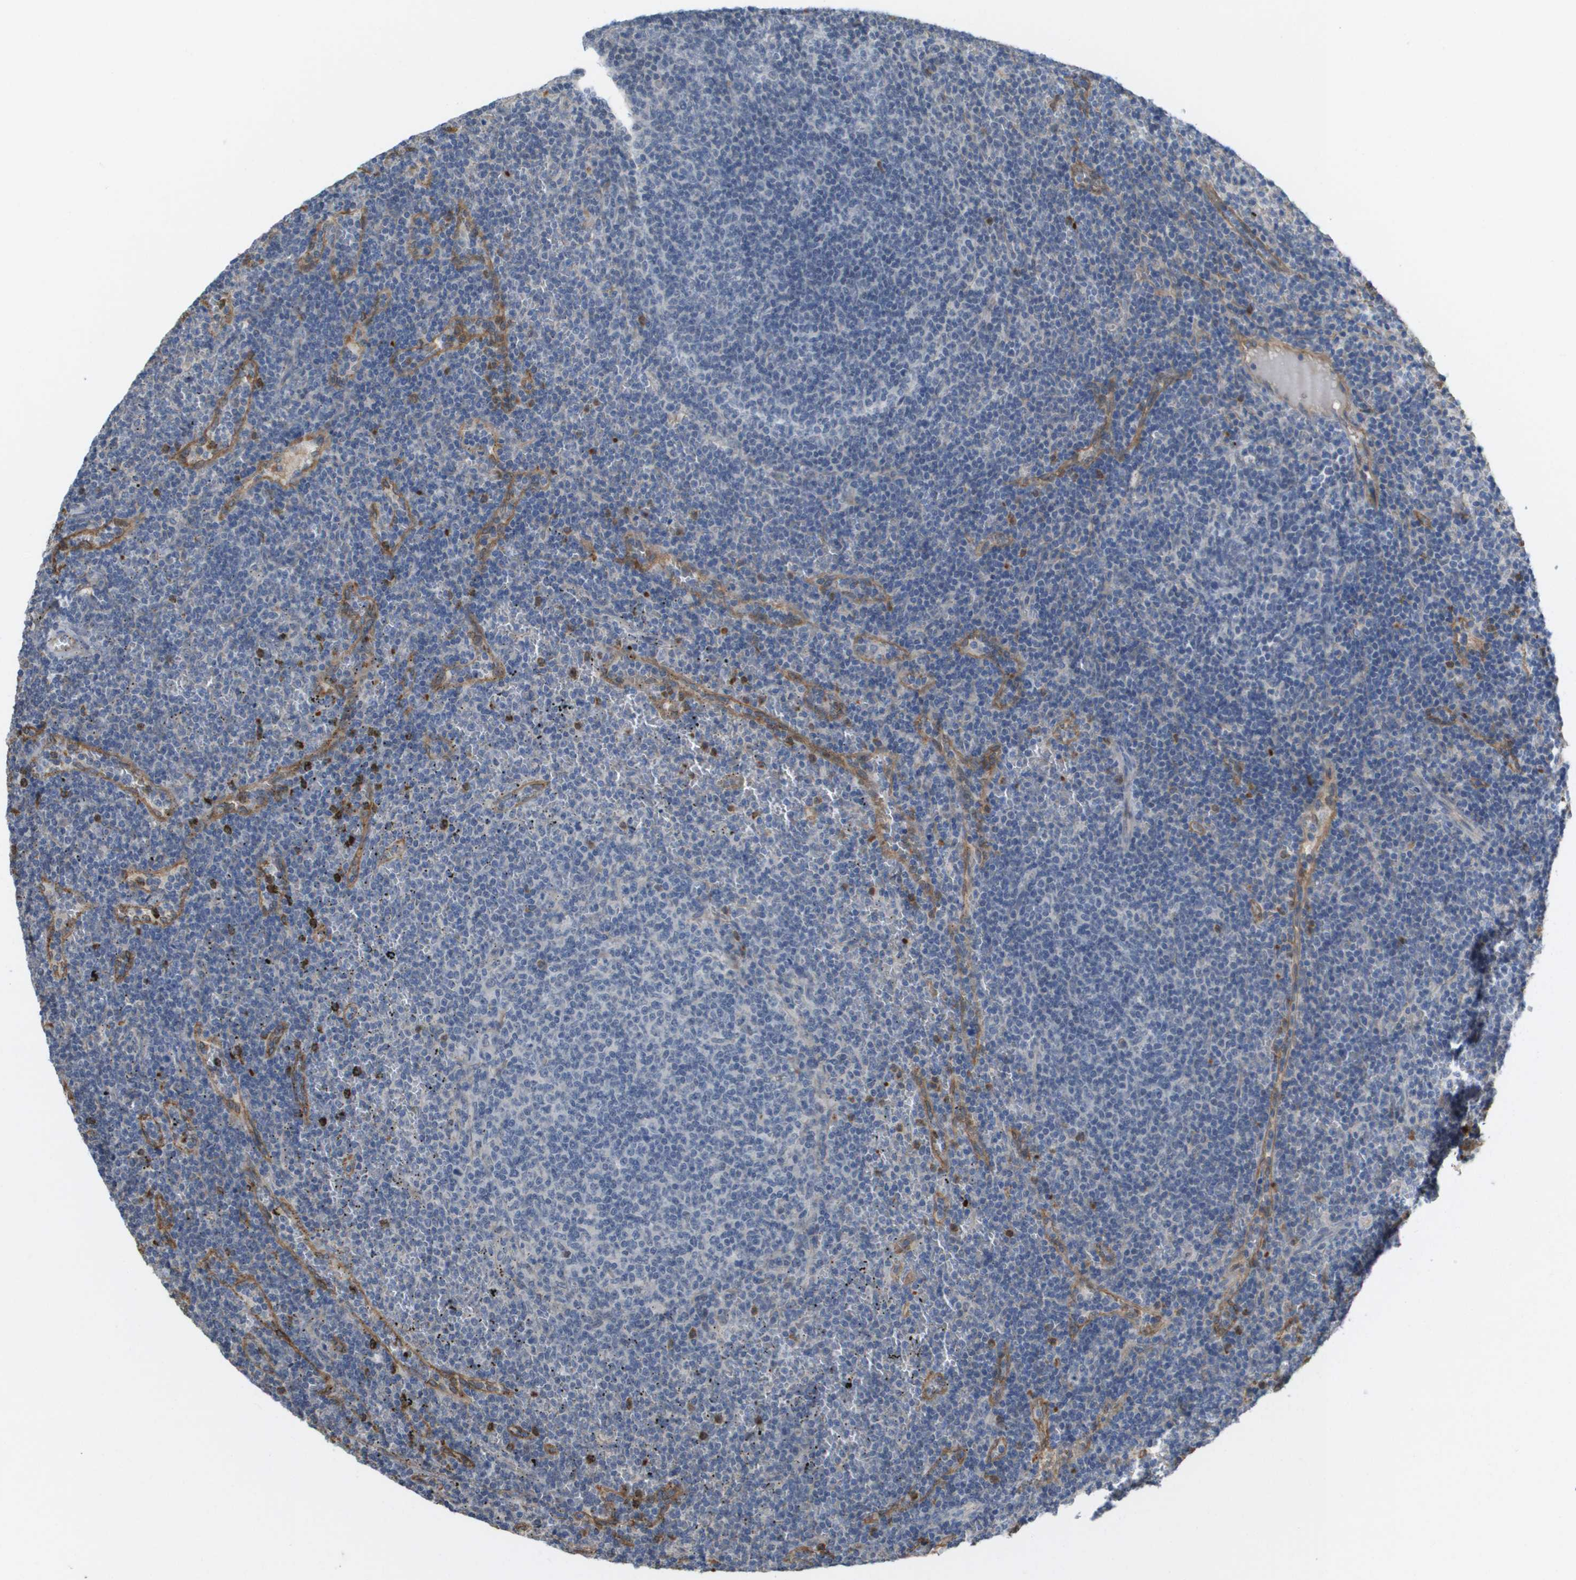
{"staining": {"intensity": "negative", "quantity": "none", "location": "none"}, "tissue": "lymphoma", "cell_type": "Tumor cells", "image_type": "cancer", "snomed": [{"axis": "morphology", "description": "Malignant lymphoma, non-Hodgkin's type, Low grade"}, {"axis": "topography", "description": "Spleen"}], "caption": "IHC of human low-grade malignant lymphoma, non-Hodgkin's type displays no staining in tumor cells.", "gene": "RNF112", "patient": {"sex": "female", "age": 50}}